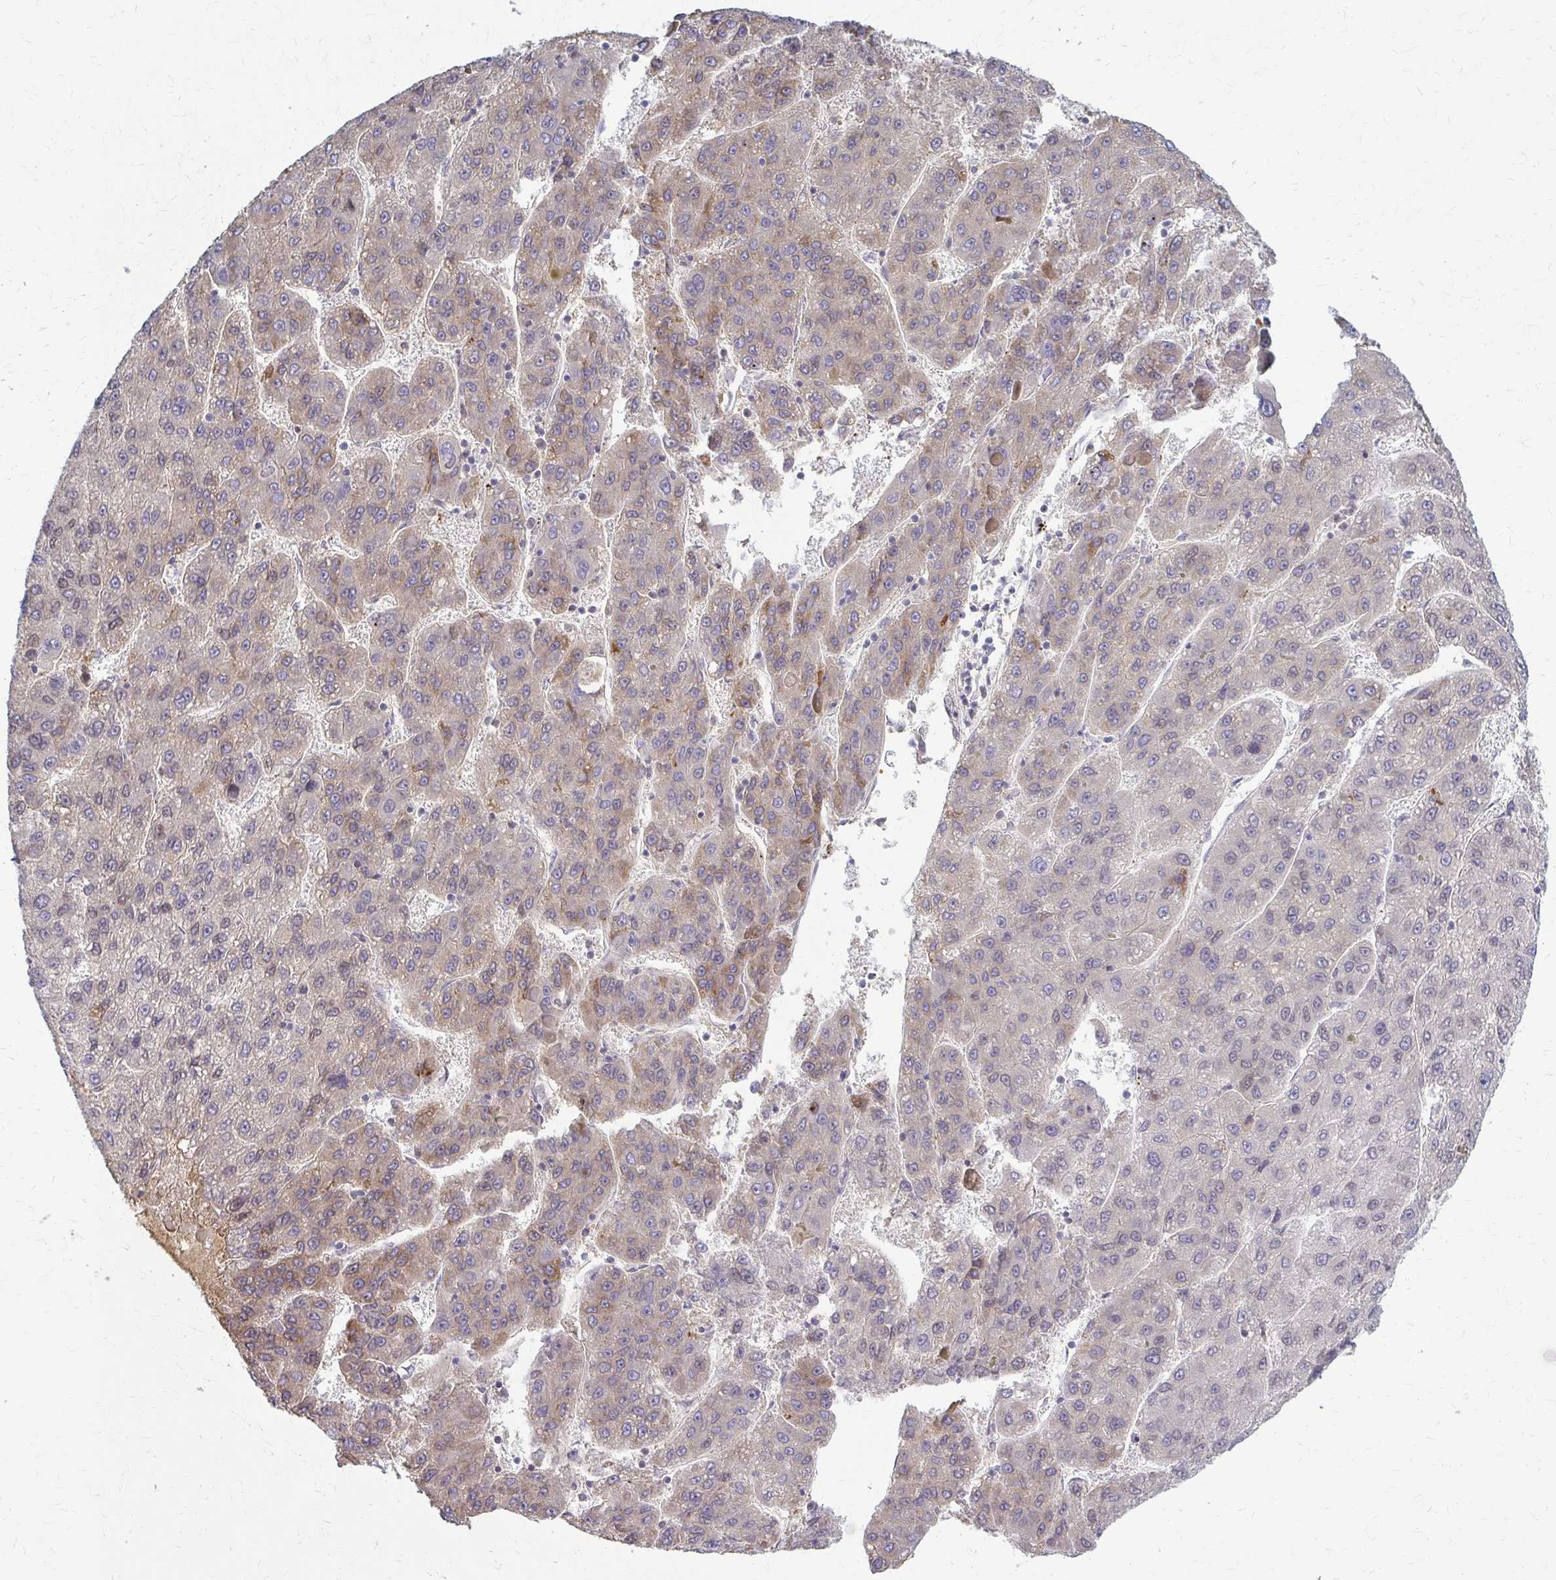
{"staining": {"intensity": "moderate", "quantity": "<25%", "location": "cytoplasmic/membranous"}, "tissue": "liver cancer", "cell_type": "Tumor cells", "image_type": "cancer", "snomed": [{"axis": "morphology", "description": "Carcinoma, Hepatocellular, NOS"}, {"axis": "topography", "description": "Liver"}], "caption": "There is low levels of moderate cytoplasmic/membranous expression in tumor cells of liver cancer (hepatocellular carcinoma), as demonstrated by immunohistochemical staining (brown color).", "gene": "MCRIP2", "patient": {"sex": "female", "age": 82}}